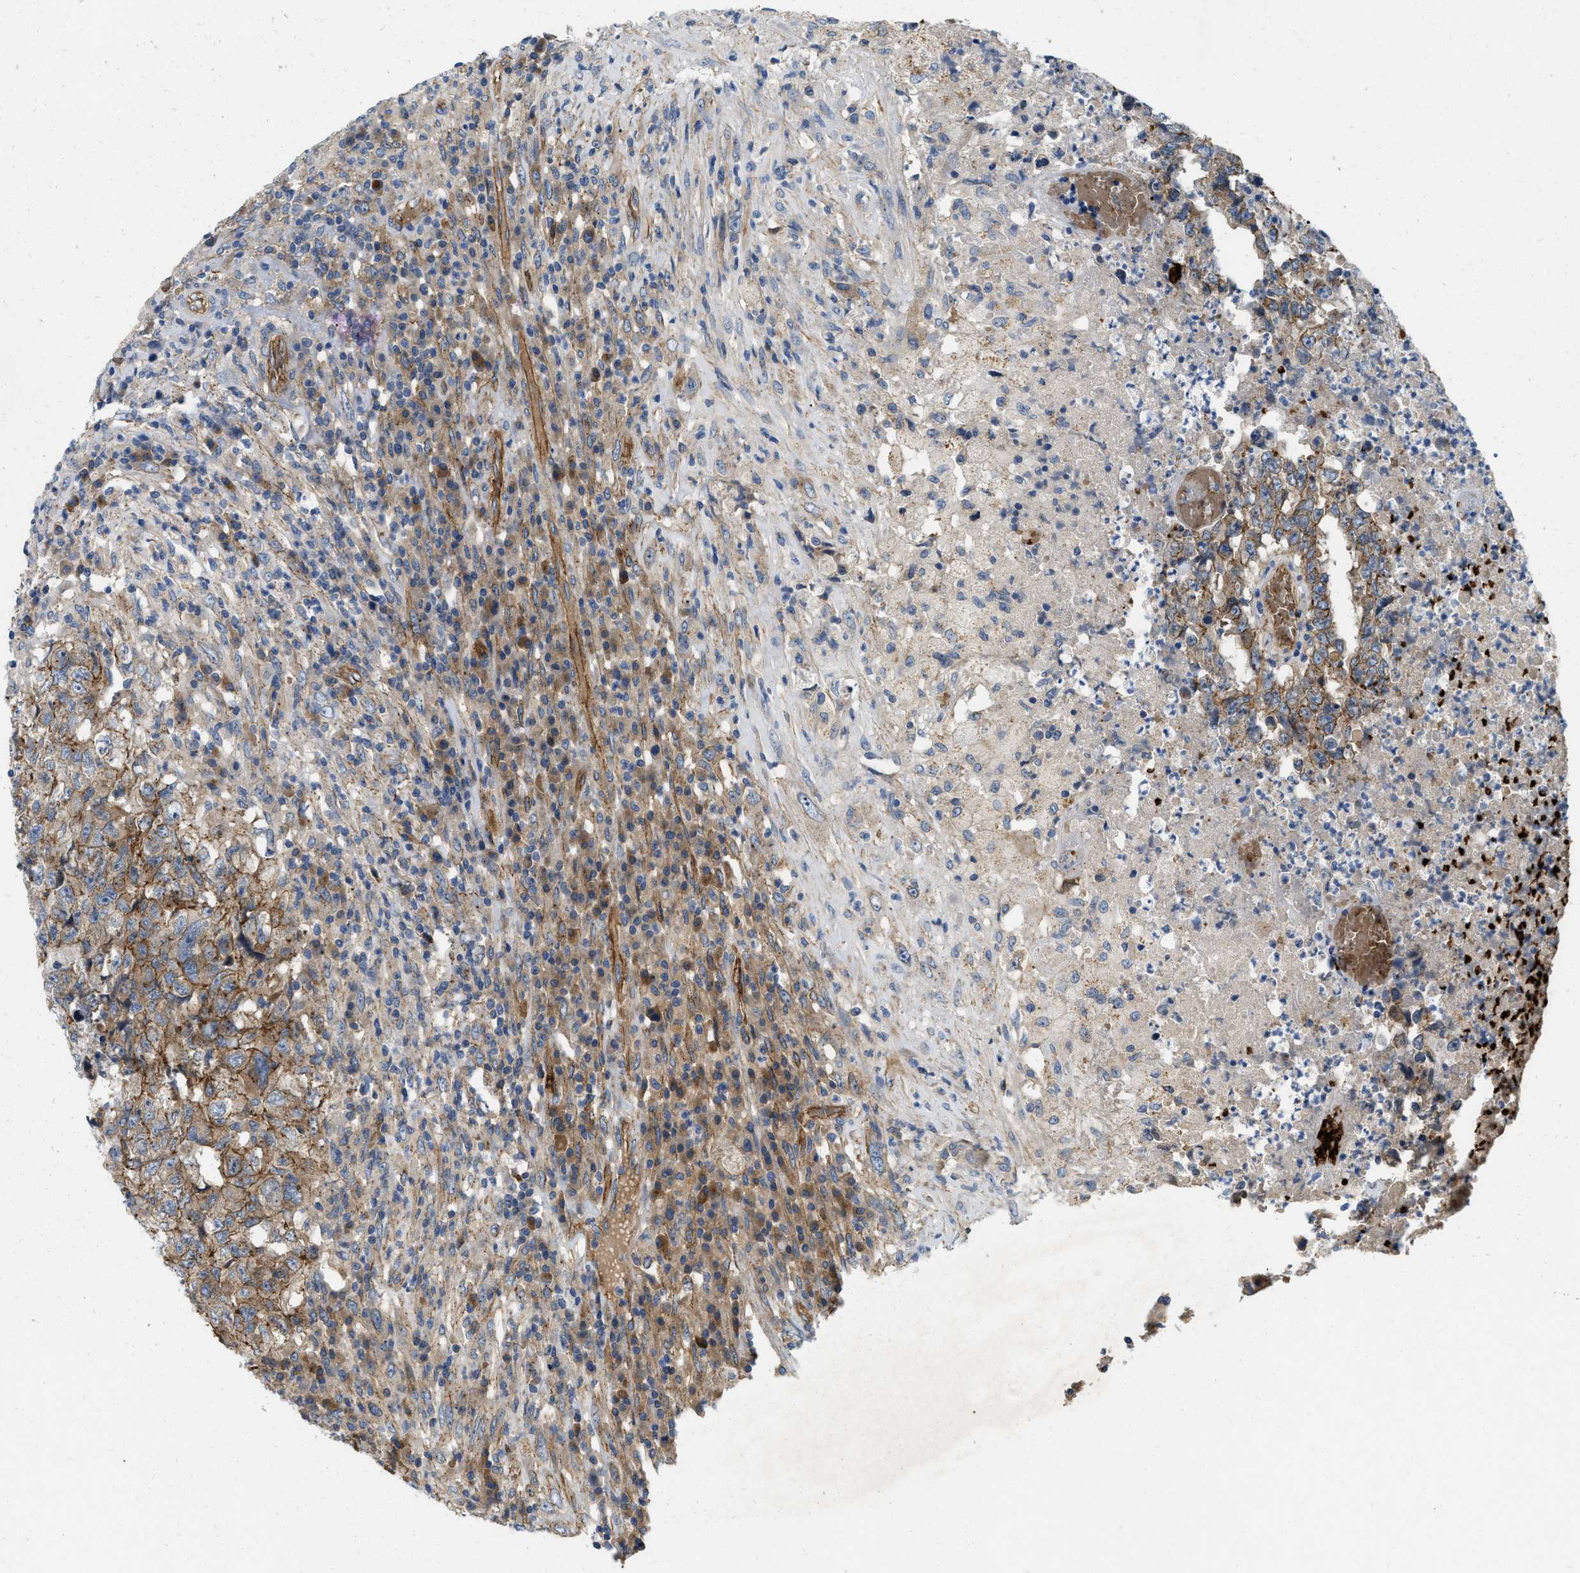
{"staining": {"intensity": "moderate", "quantity": ">75%", "location": "cytoplasmic/membranous"}, "tissue": "testis cancer", "cell_type": "Tumor cells", "image_type": "cancer", "snomed": [{"axis": "morphology", "description": "Necrosis, NOS"}, {"axis": "morphology", "description": "Carcinoma, Embryonal, NOS"}, {"axis": "topography", "description": "Testis"}], "caption": "Immunohistochemical staining of human embryonal carcinoma (testis) demonstrates medium levels of moderate cytoplasmic/membranous protein positivity in about >75% of tumor cells.", "gene": "ERC1", "patient": {"sex": "male", "age": 19}}